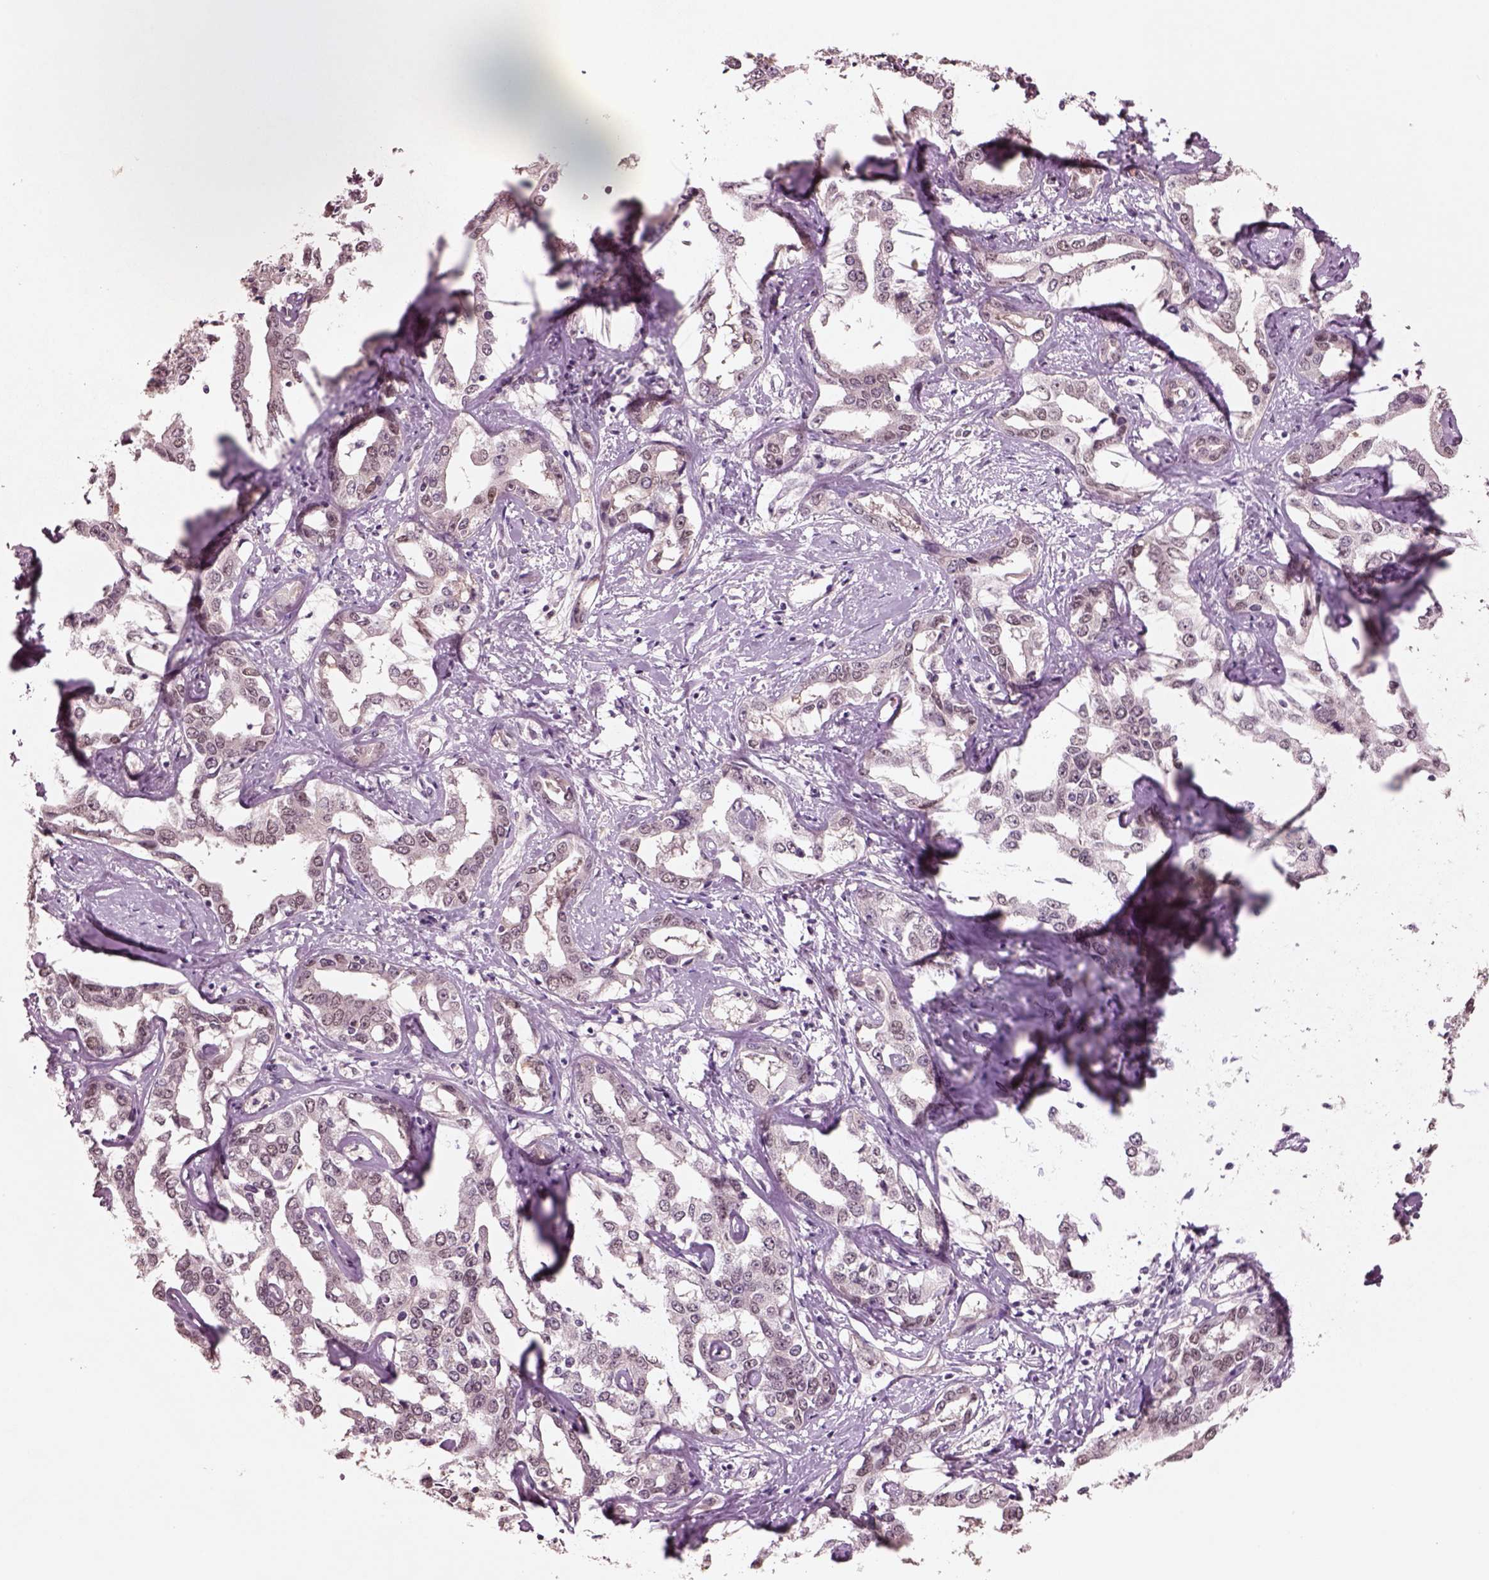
{"staining": {"intensity": "negative", "quantity": "none", "location": "none"}, "tissue": "liver cancer", "cell_type": "Tumor cells", "image_type": "cancer", "snomed": [{"axis": "morphology", "description": "Cholangiocarcinoma"}, {"axis": "topography", "description": "Liver"}], "caption": "There is no significant staining in tumor cells of liver cholangiocarcinoma.", "gene": "SEPHS1", "patient": {"sex": "male", "age": 59}}